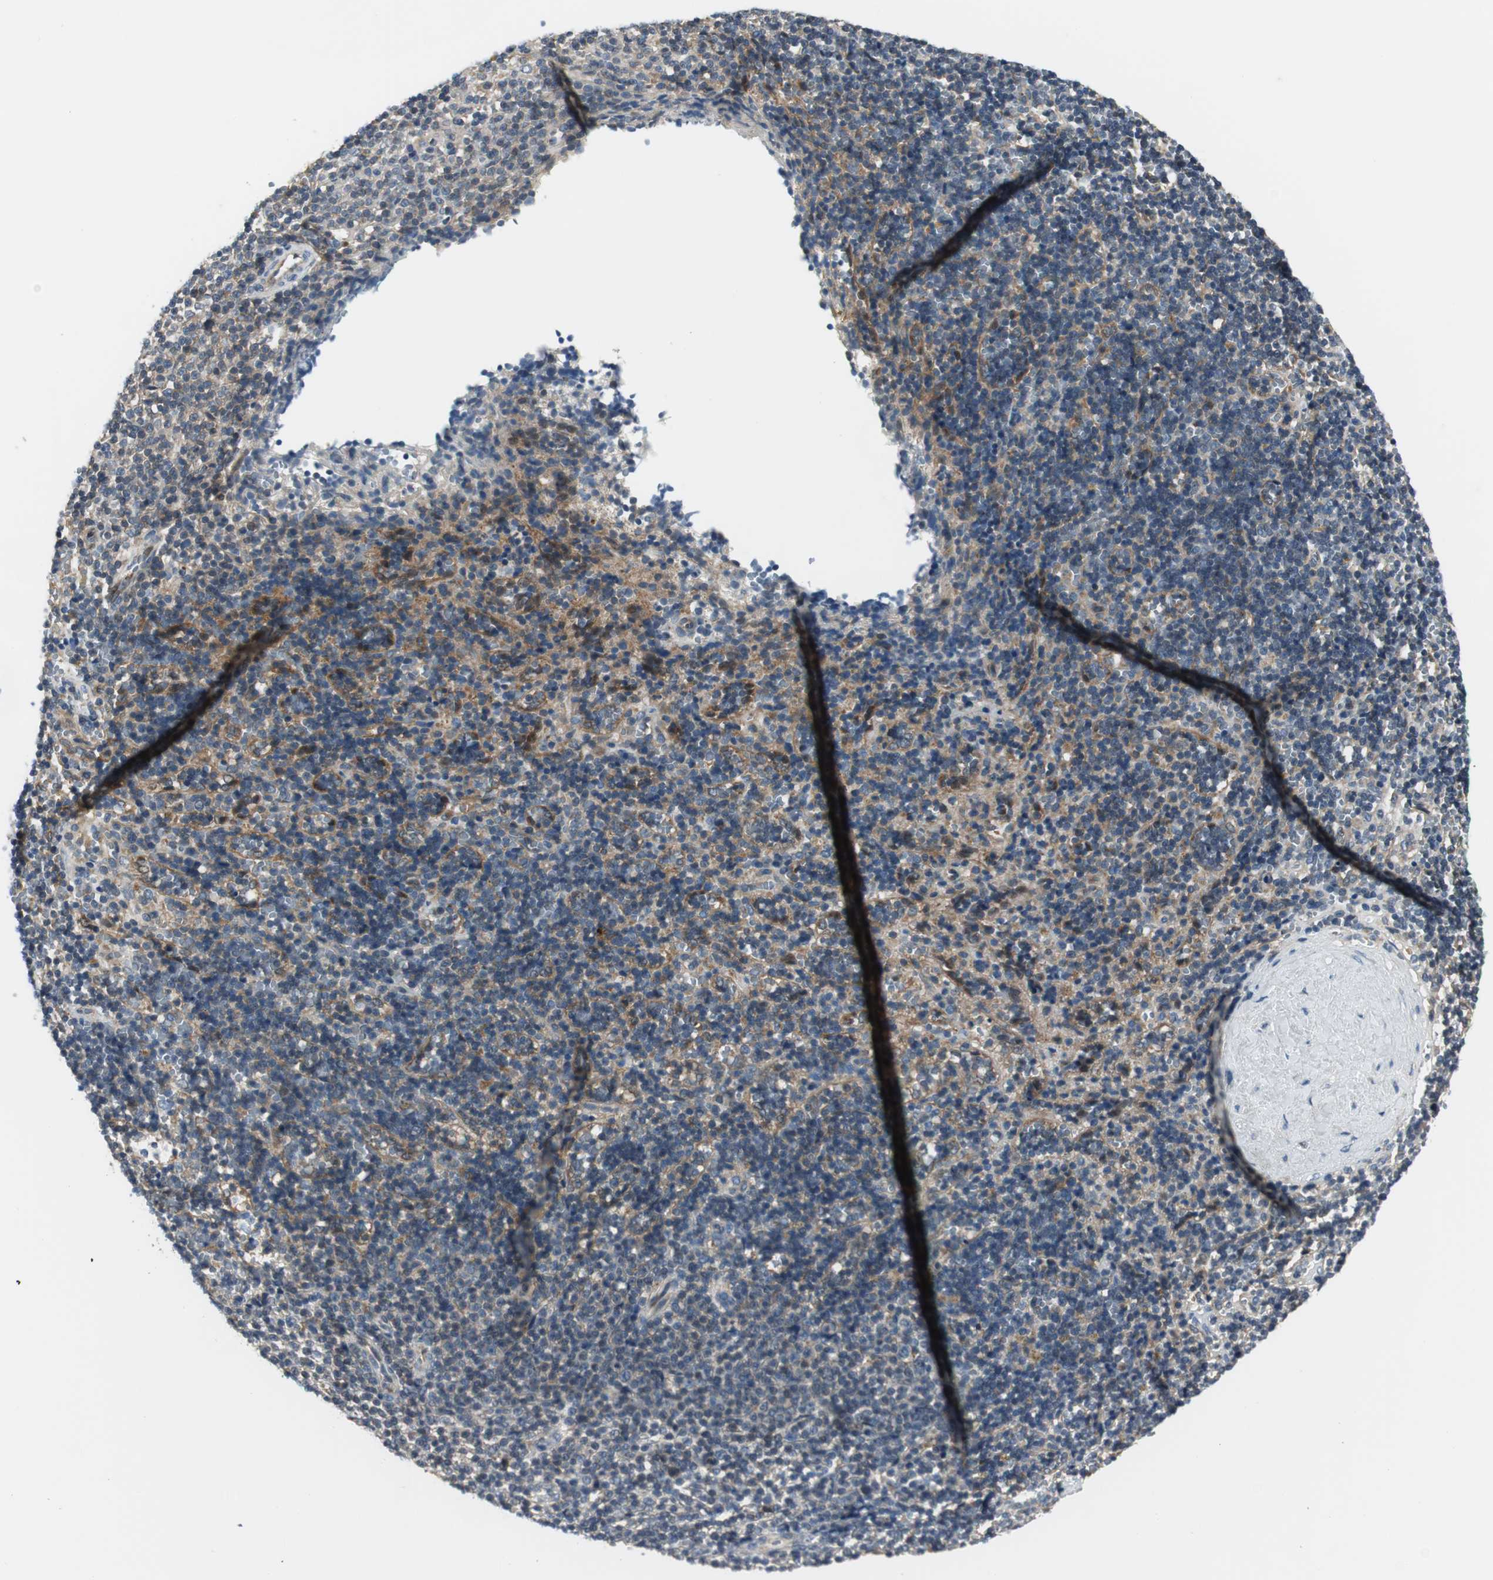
{"staining": {"intensity": "moderate", "quantity": "25%-75%", "location": "cytoplasmic/membranous"}, "tissue": "lymphoma", "cell_type": "Tumor cells", "image_type": "cancer", "snomed": [{"axis": "morphology", "description": "Malignant lymphoma, non-Hodgkin's type, Low grade"}, {"axis": "topography", "description": "Spleen"}], "caption": "The immunohistochemical stain labels moderate cytoplasmic/membranous staining in tumor cells of low-grade malignant lymphoma, non-Hodgkin's type tissue. The staining was performed using DAB to visualize the protein expression in brown, while the nuclei were stained in blue with hematoxylin (Magnification: 20x).", "gene": "PRKAA1", "patient": {"sex": "male", "age": 60}}